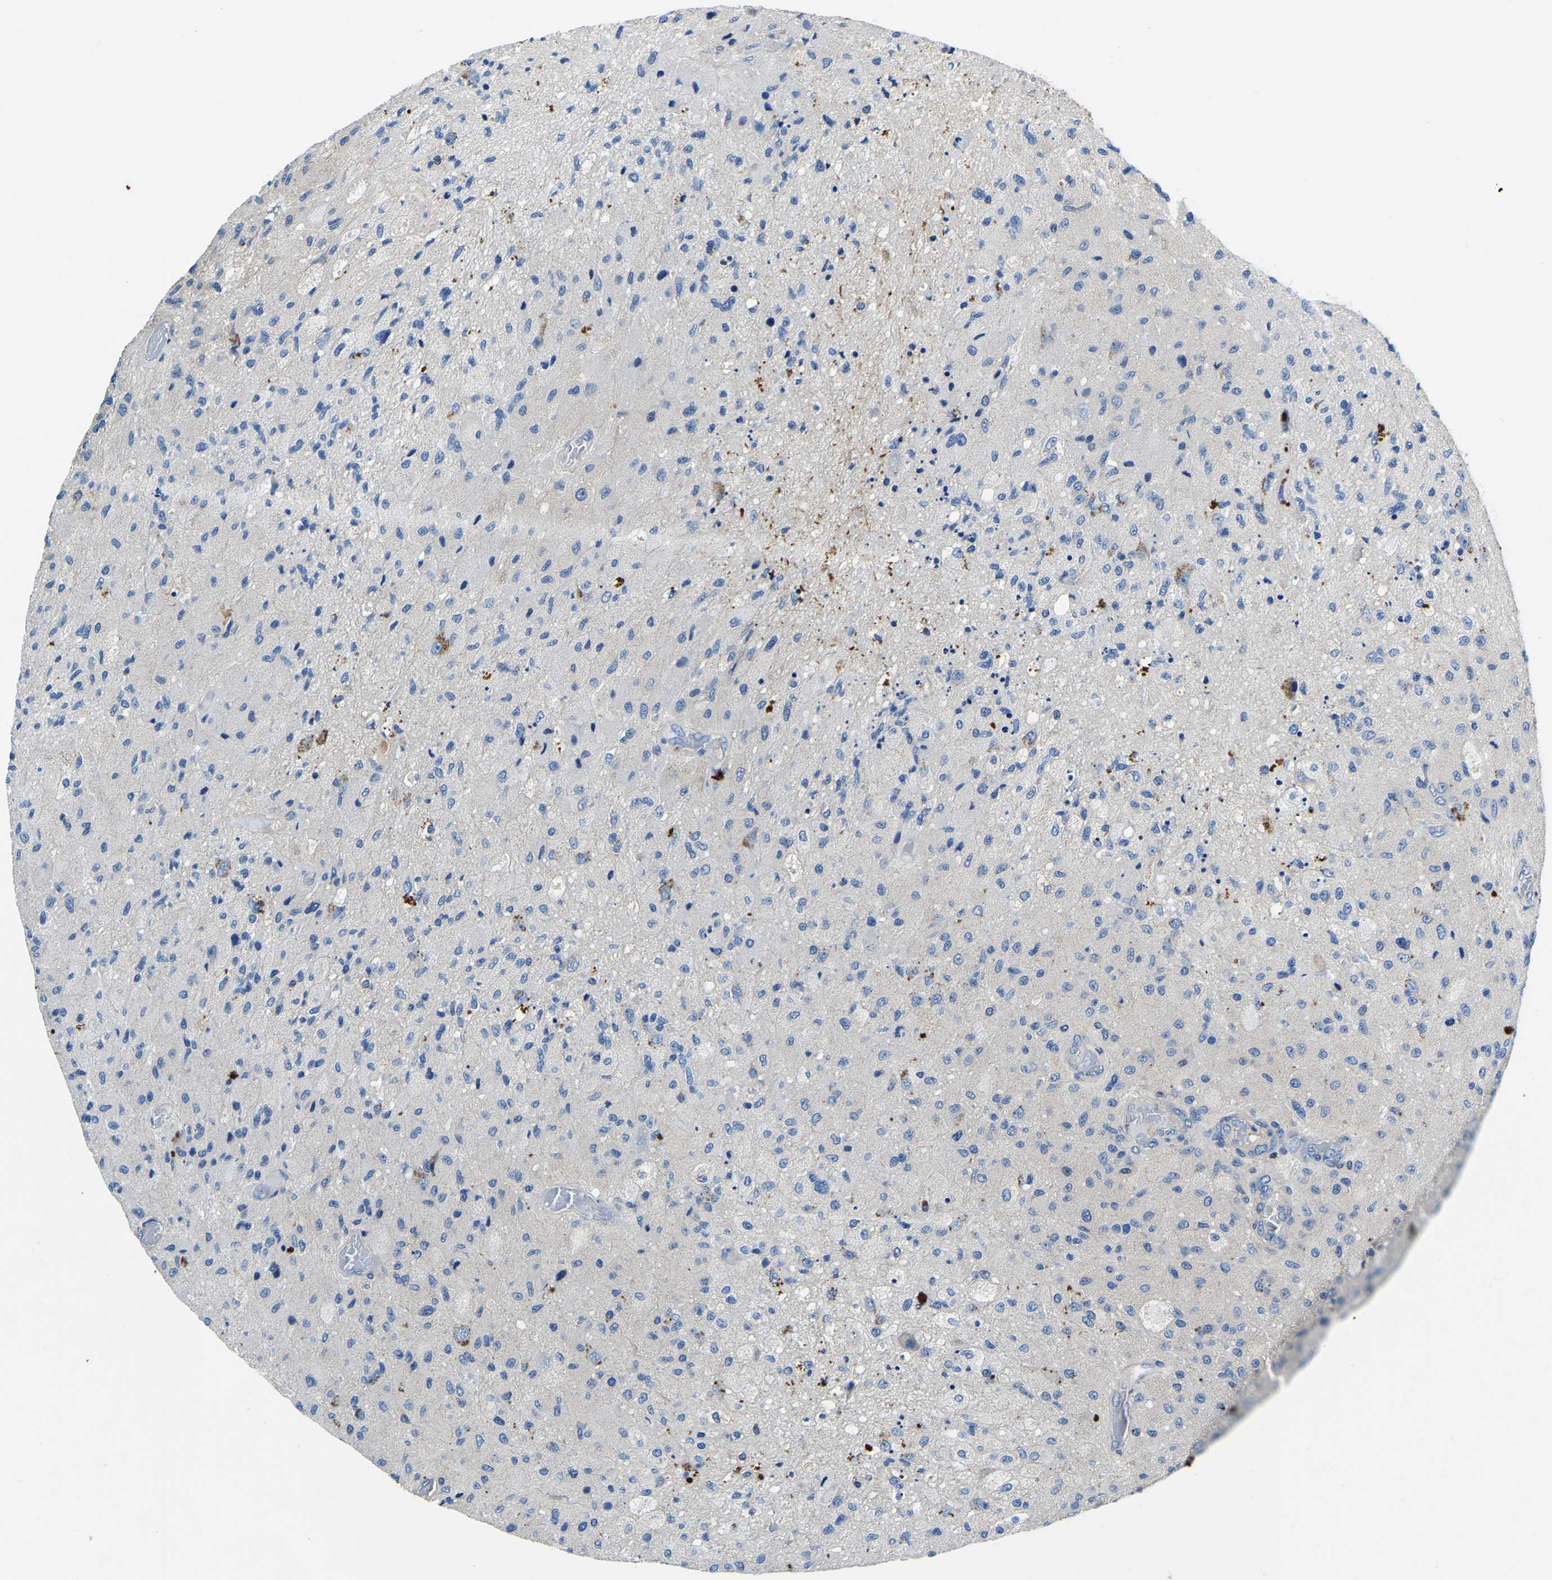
{"staining": {"intensity": "negative", "quantity": "none", "location": "none"}, "tissue": "glioma", "cell_type": "Tumor cells", "image_type": "cancer", "snomed": [{"axis": "morphology", "description": "Normal tissue, NOS"}, {"axis": "morphology", "description": "Glioma, malignant, High grade"}, {"axis": "topography", "description": "Cerebral cortex"}], "caption": "Photomicrograph shows no significant protein staining in tumor cells of glioma.", "gene": "STAT2", "patient": {"sex": "male", "age": 77}}